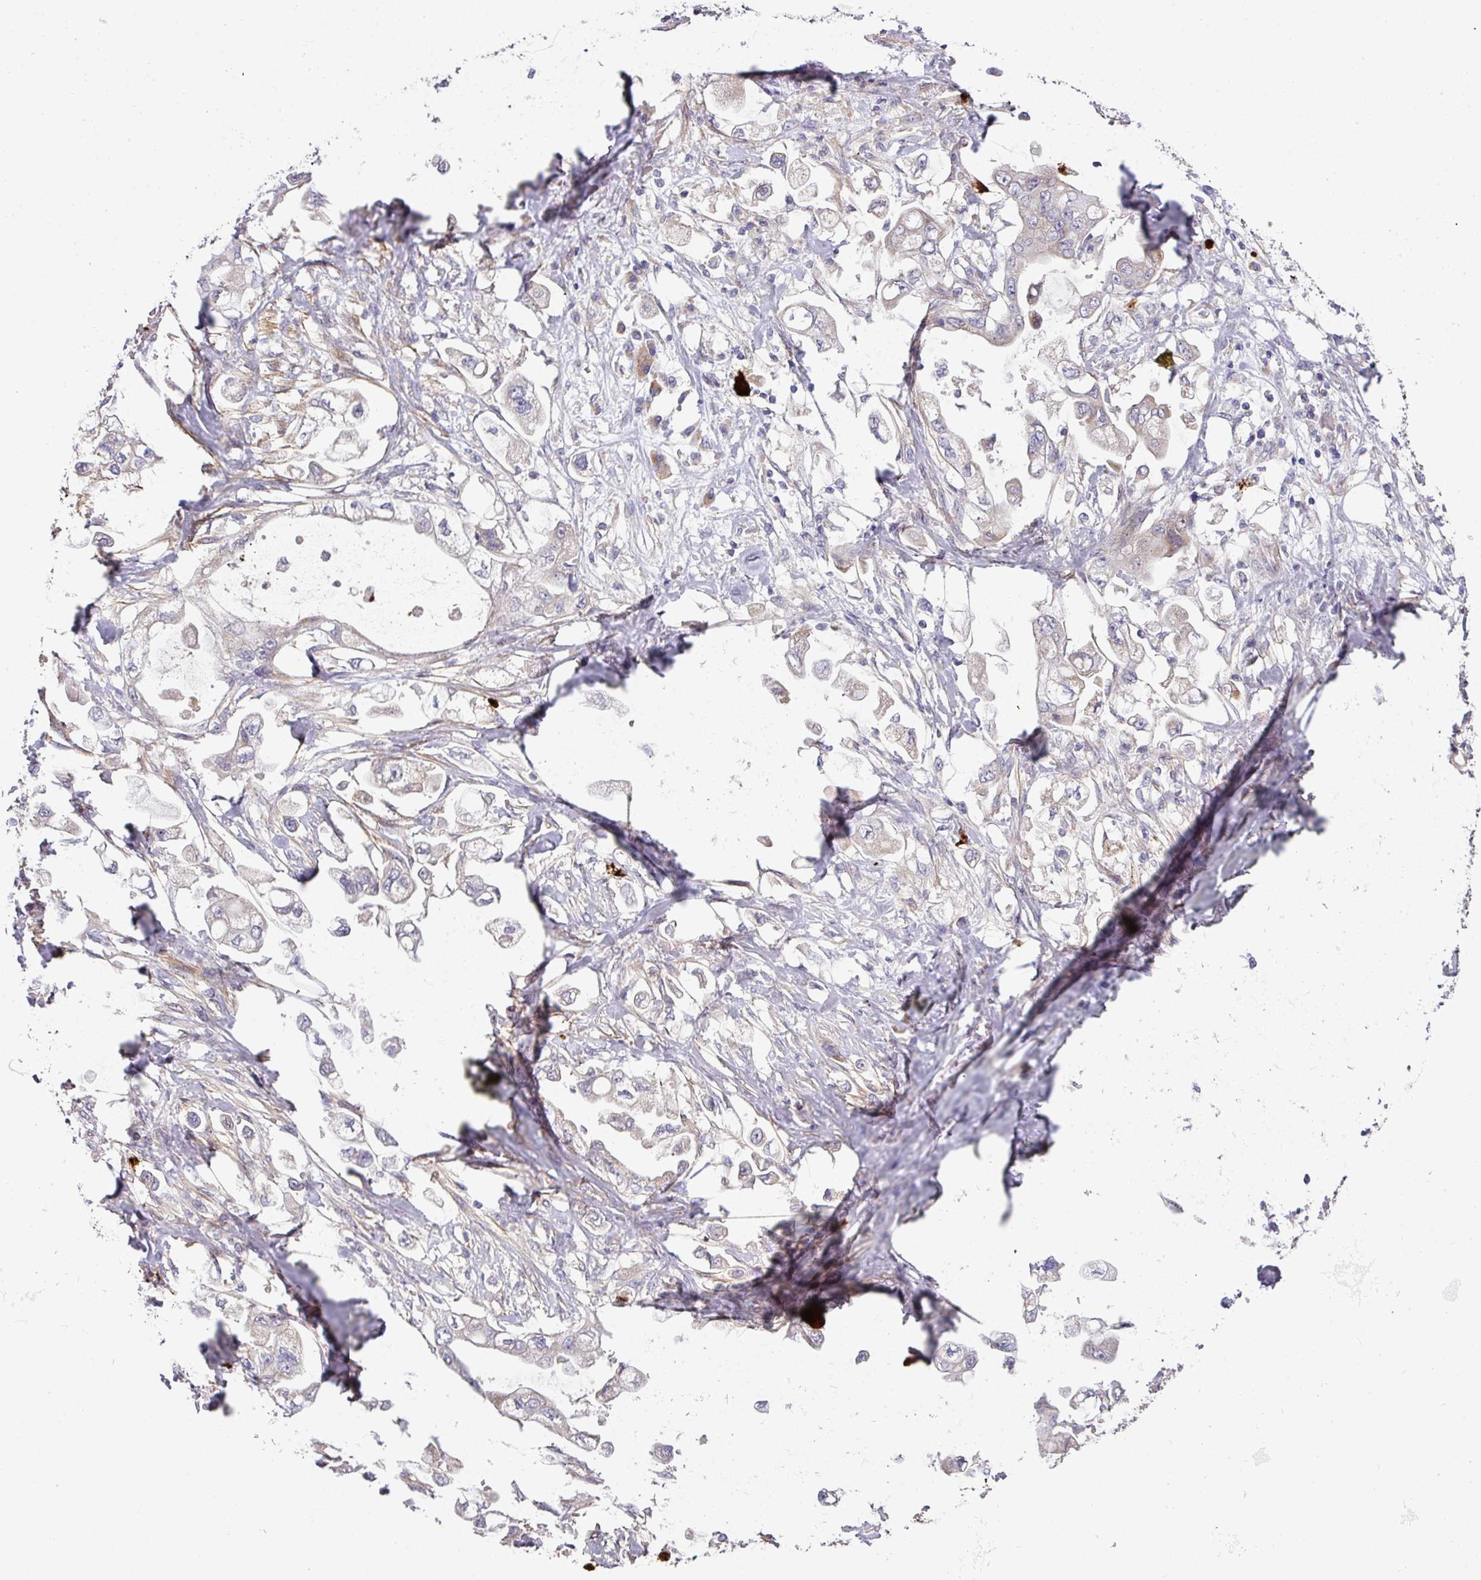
{"staining": {"intensity": "weak", "quantity": "<25%", "location": "cytoplasmic/membranous"}, "tissue": "stomach cancer", "cell_type": "Tumor cells", "image_type": "cancer", "snomed": [{"axis": "morphology", "description": "Adenocarcinoma, NOS"}, {"axis": "topography", "description": "Stomach"}], "caption": "High power microscopy photomicrograph of an immunohistochemistry (IHC) histopathology image of adenocarcinoma (stomach), revealing no significant expression in tumor cells.", "gene": "STK35", "patient": {"sex": "male", "age": 62}}